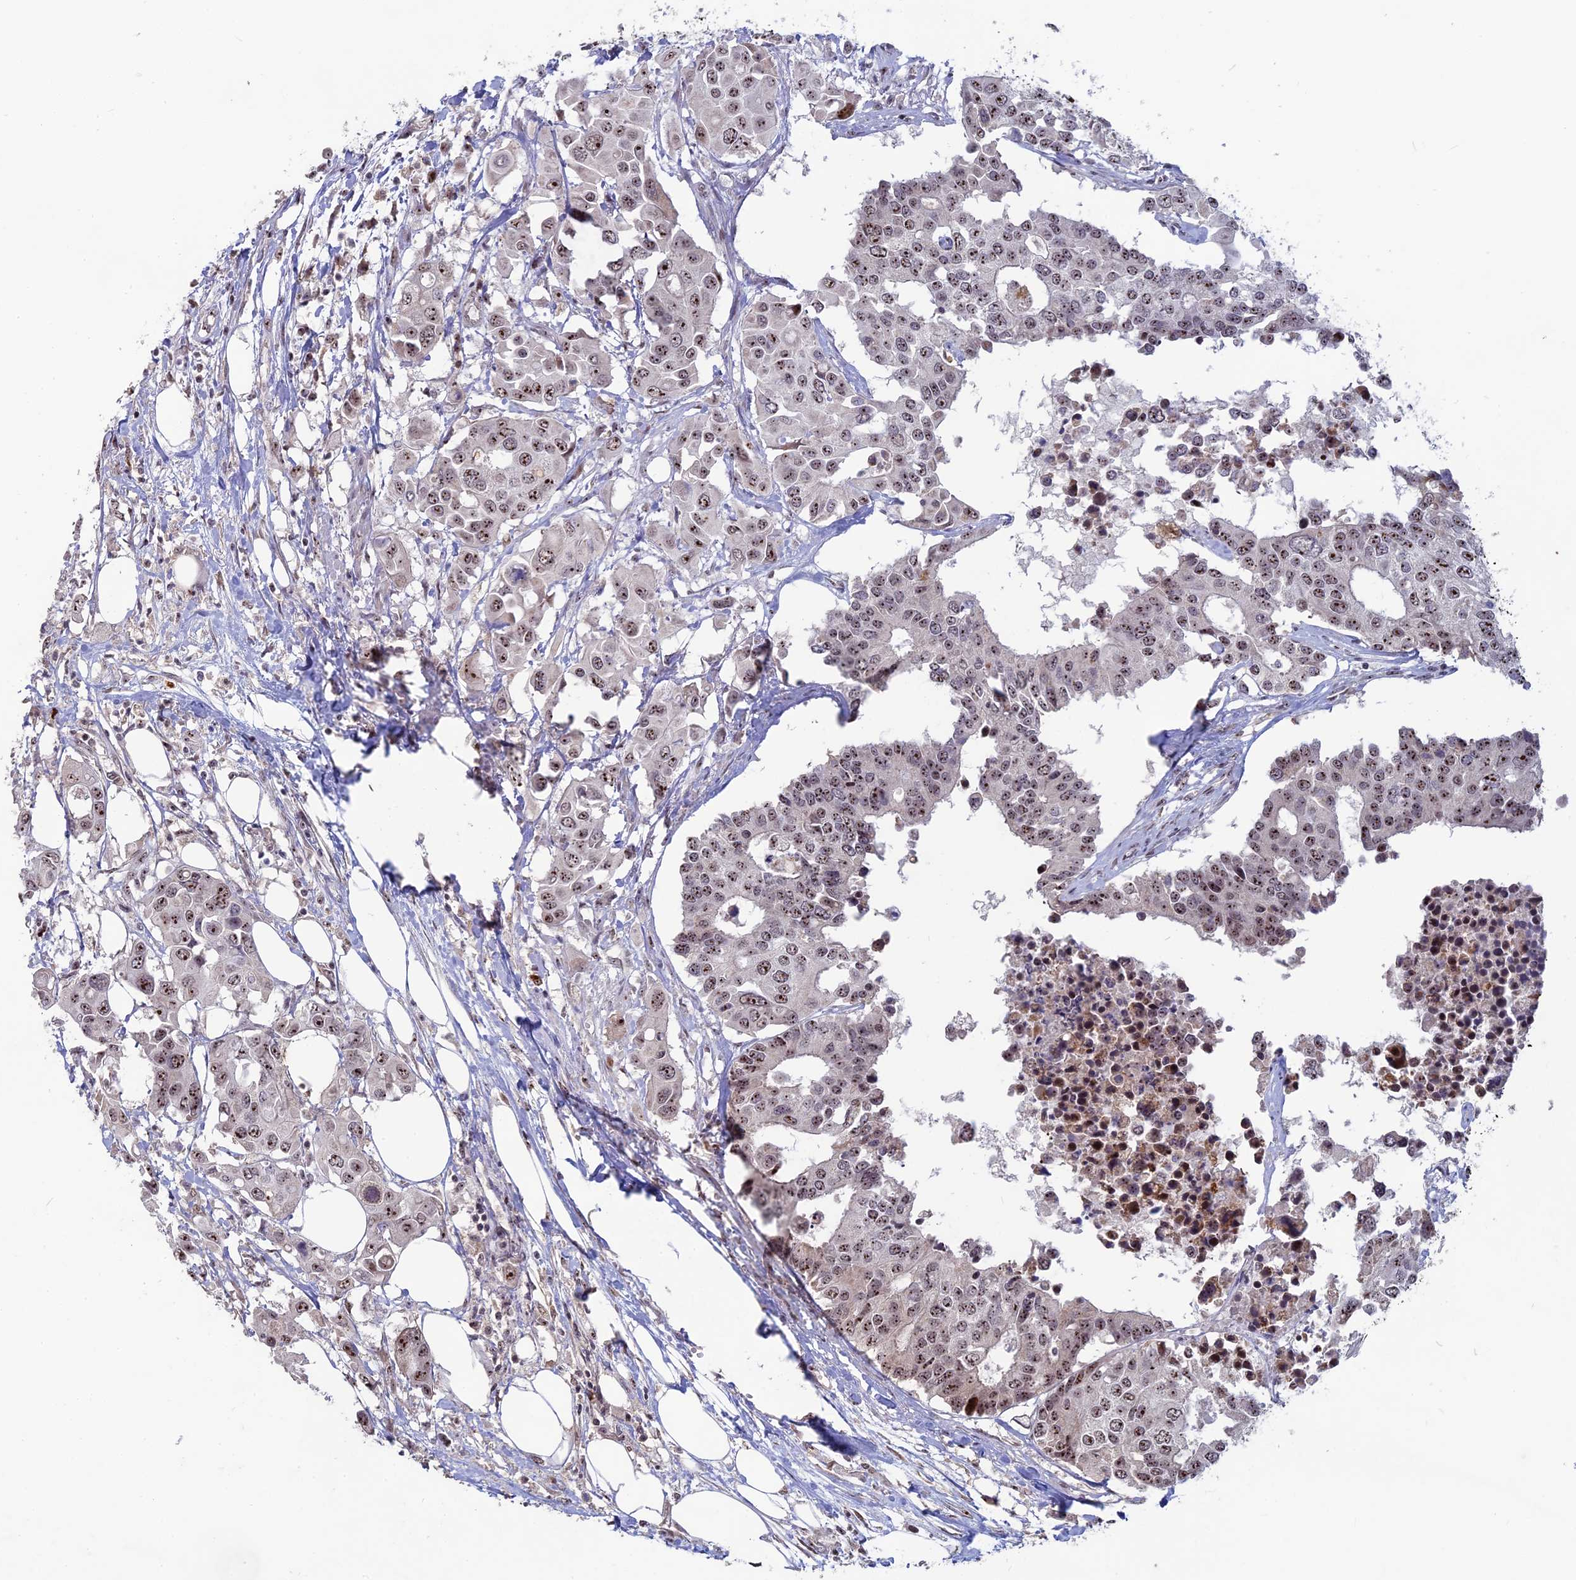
{"staining": {"intensity": "moderate", "quantity": ">75%", "location": "nuclear"}, "tissue": "colorectal cancer", "cell_type": "Tumor cells", "image_type": "cancer", "snomed": [{"axis": "morphology", "description": "Adenocarcinoma, NOS"}, {"axis": "topography", "description": "Colon"}], "caption": "Human colorectal cancer (adenocarcinoma) stained for a protein (brown) reveals moderate nuclear positive positivity in about >75% of tumor cells.", "gene": "FAM131A", "patient": {"sex": "male", "age": 77}}